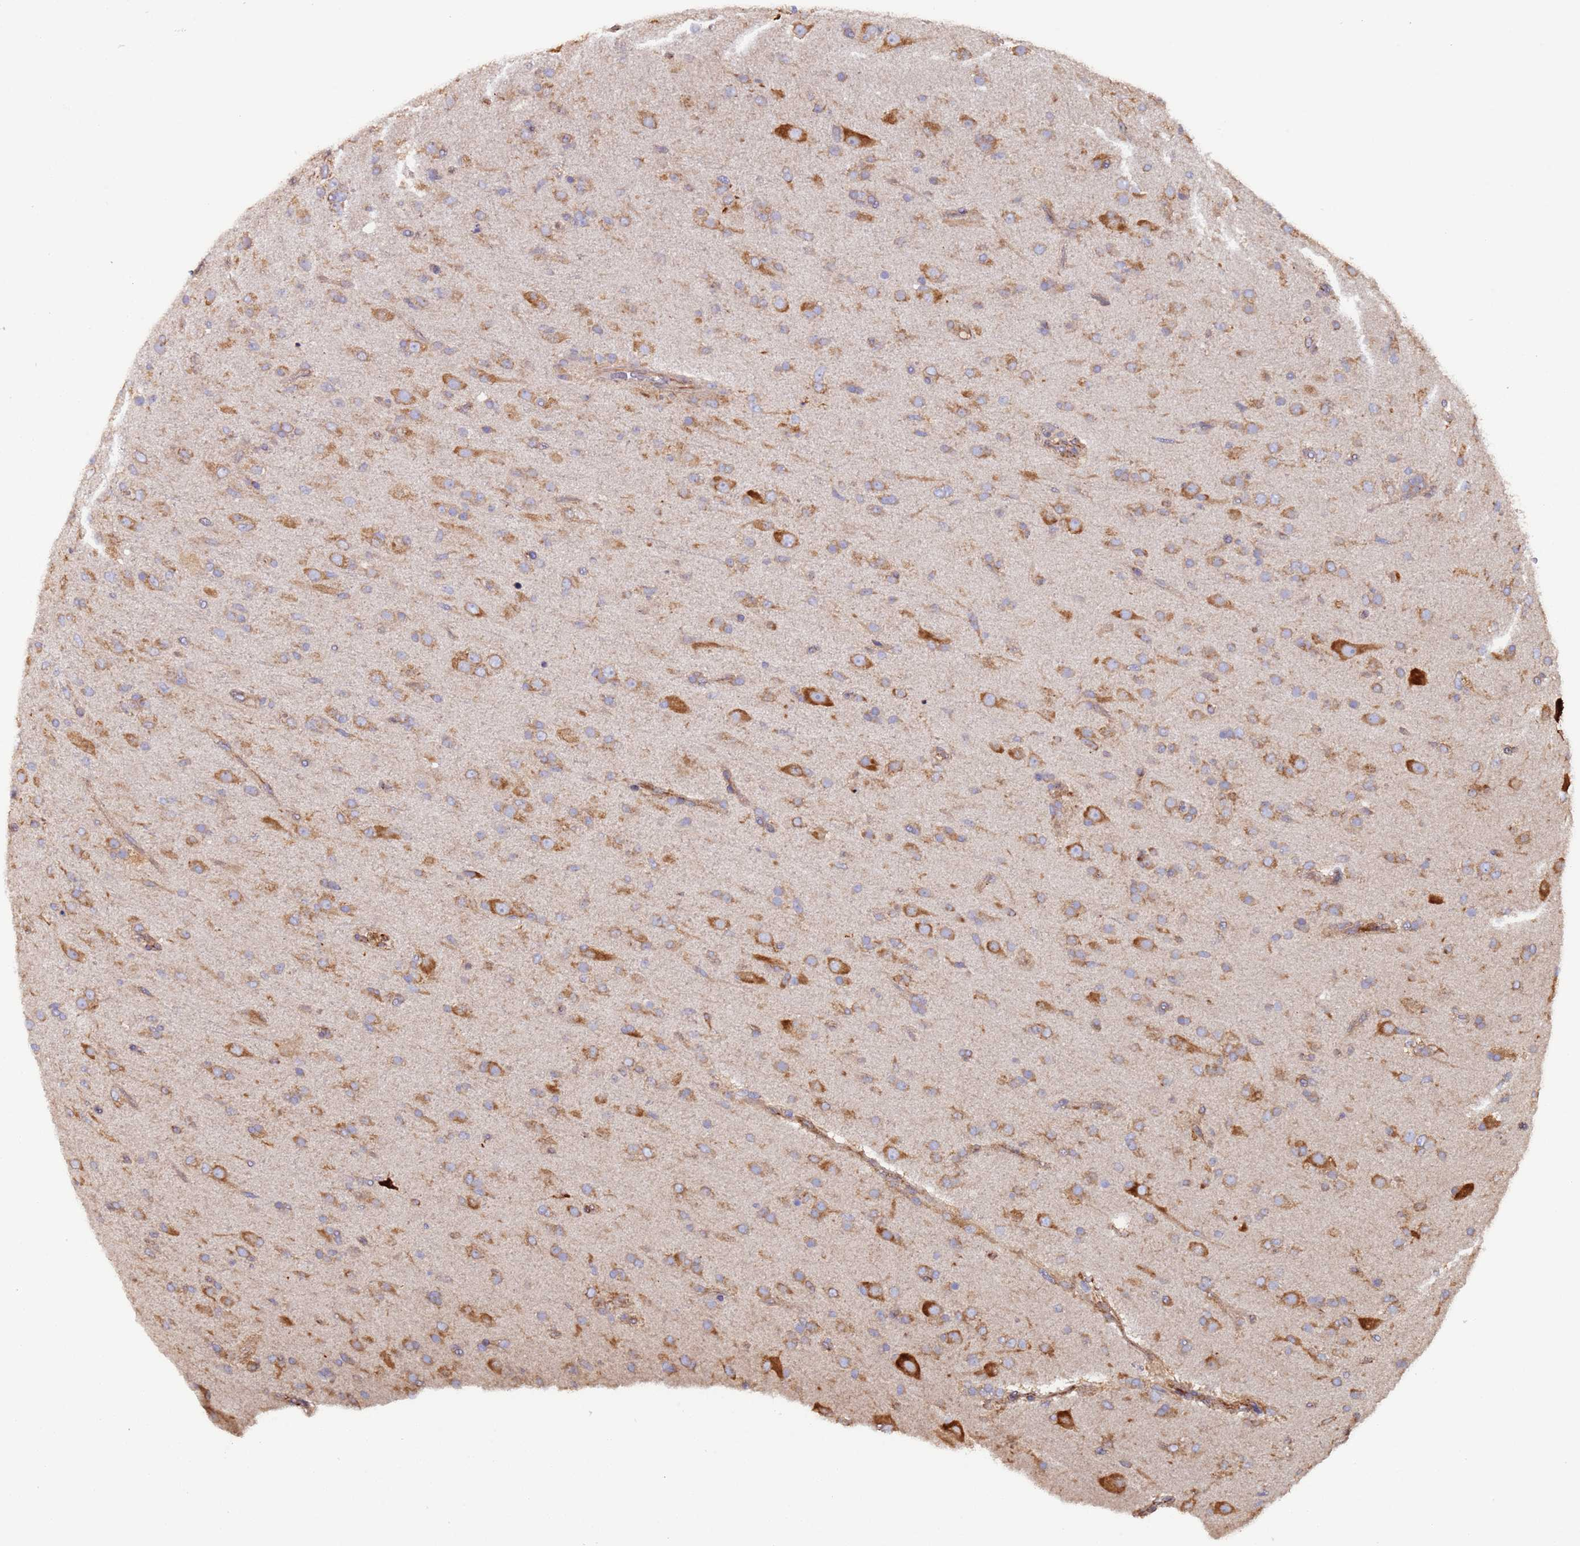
{"staining": {"intensity": "moderate", "quantity": "25%-75%", "location": "cytoplasmic/membranous"}, "tissue": "glioma", "cell_type": "Tumor cells", "image_type": "cancer", "snomed": [{"axis": "morphology", "description": "Glioma, malignant, Low grade"}, {"axis": "topography", "description": "Brain"}], "caption": "Immunohistochemistry photomicrograph of neoplastic tissue: human glioma stained using immunohistochemistry reveals medium levels of moderate protein expression localized specifically in the cytoplasmic/membranous of tumor cells, appearing as a cytoplasmic/membranous brown color.", "gene": "ZNF844", "patient": {"sex": "male", "age": 65}}